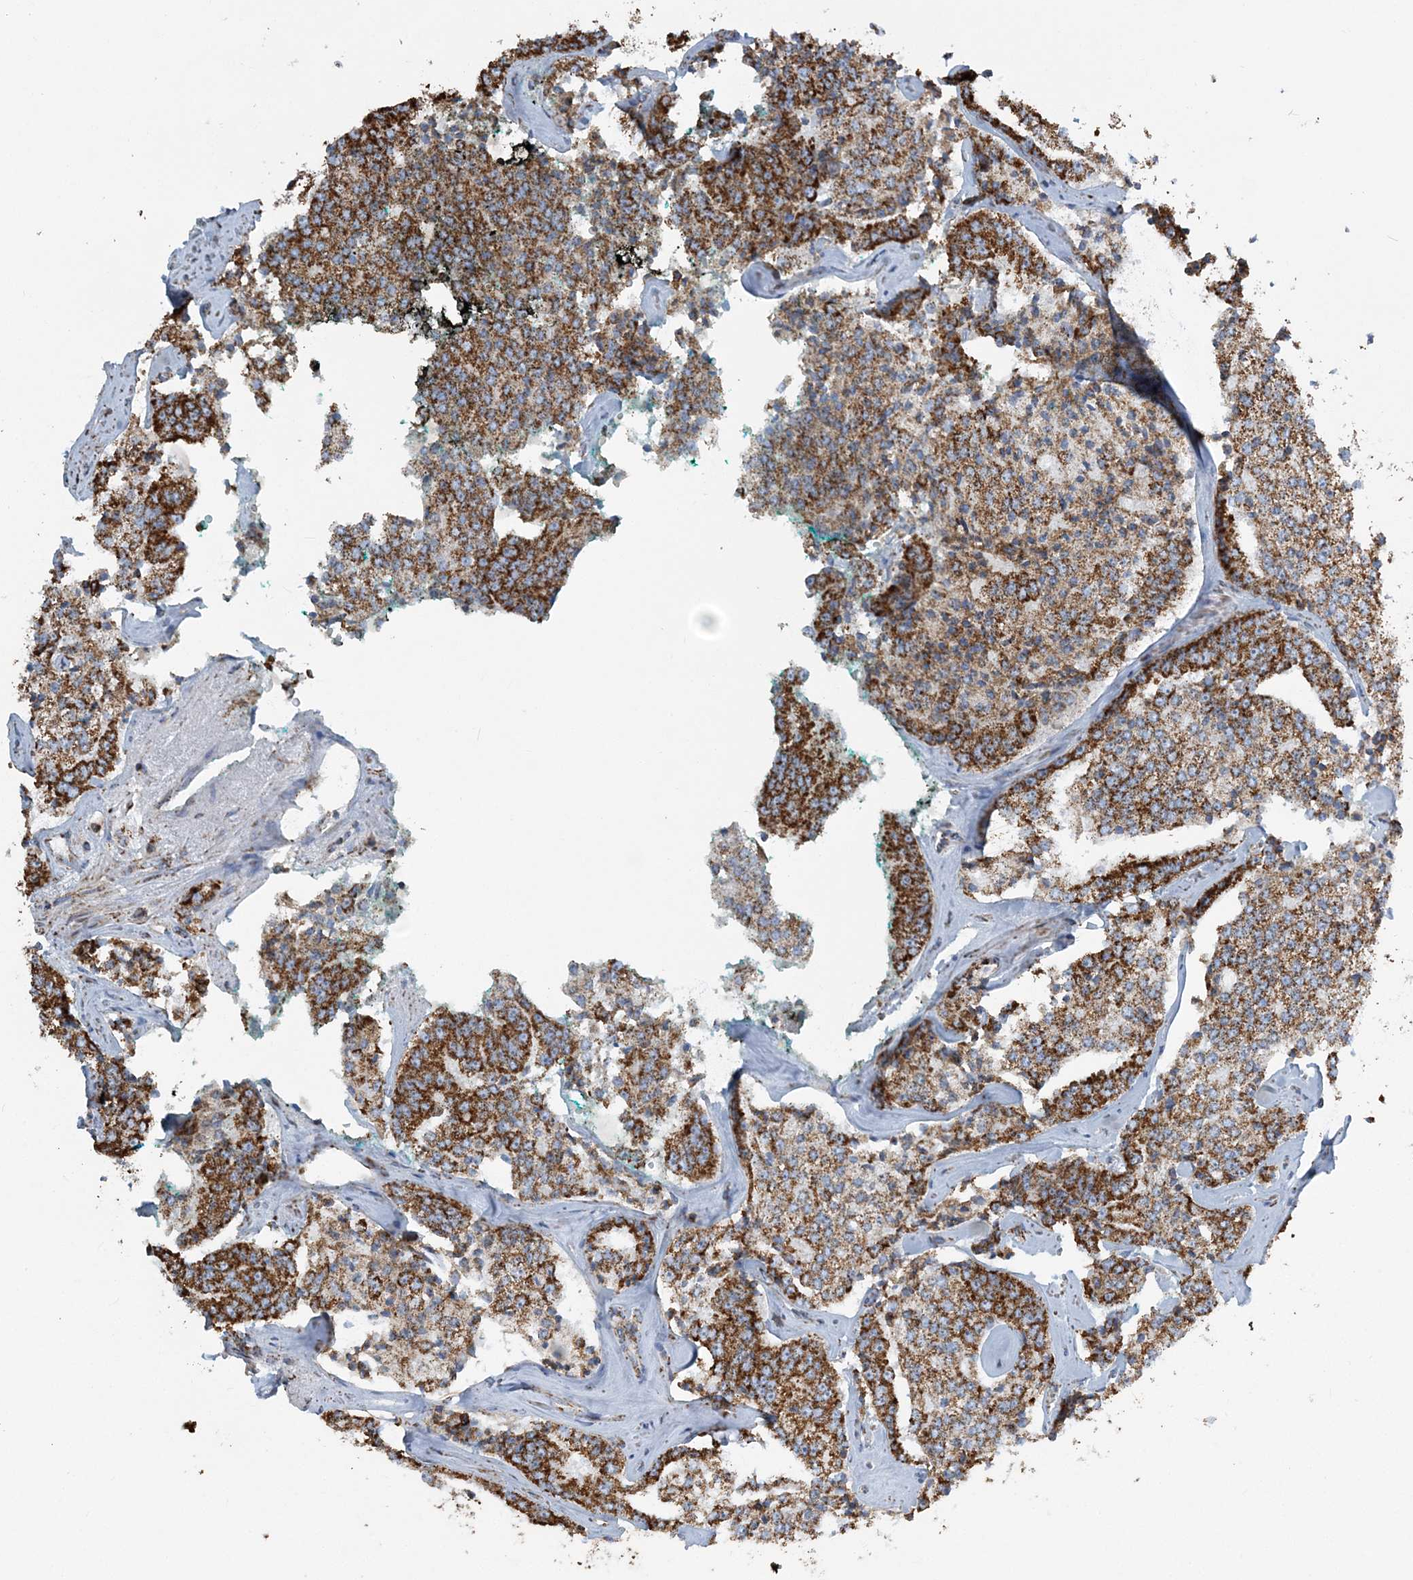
{"staining": {"intensity": "strong", "quantity": ">75%", "location": "cytoplasmic/membranous"}, "tissue": "prostate cancer", "cell_type": "Tumor cells", "image_type": "cancer", "snomed": [{"axis": "morphology", "description": "Adenocarcinoma, High grade"}, {"axis": "topography", "description": "Prostate"}], "caption": "This histopathology image exhibits adenocarcinoma (high-grade) (prostate) stained with immunohistochemistry to label a protein in brown. The cytoplasmic/membranous of tumor cells show strong positivity for the protein. Nuclei are counter-stained blue.", "gene": "RAB11FIP3", "patient": {"sex": "male", "age": 71}}